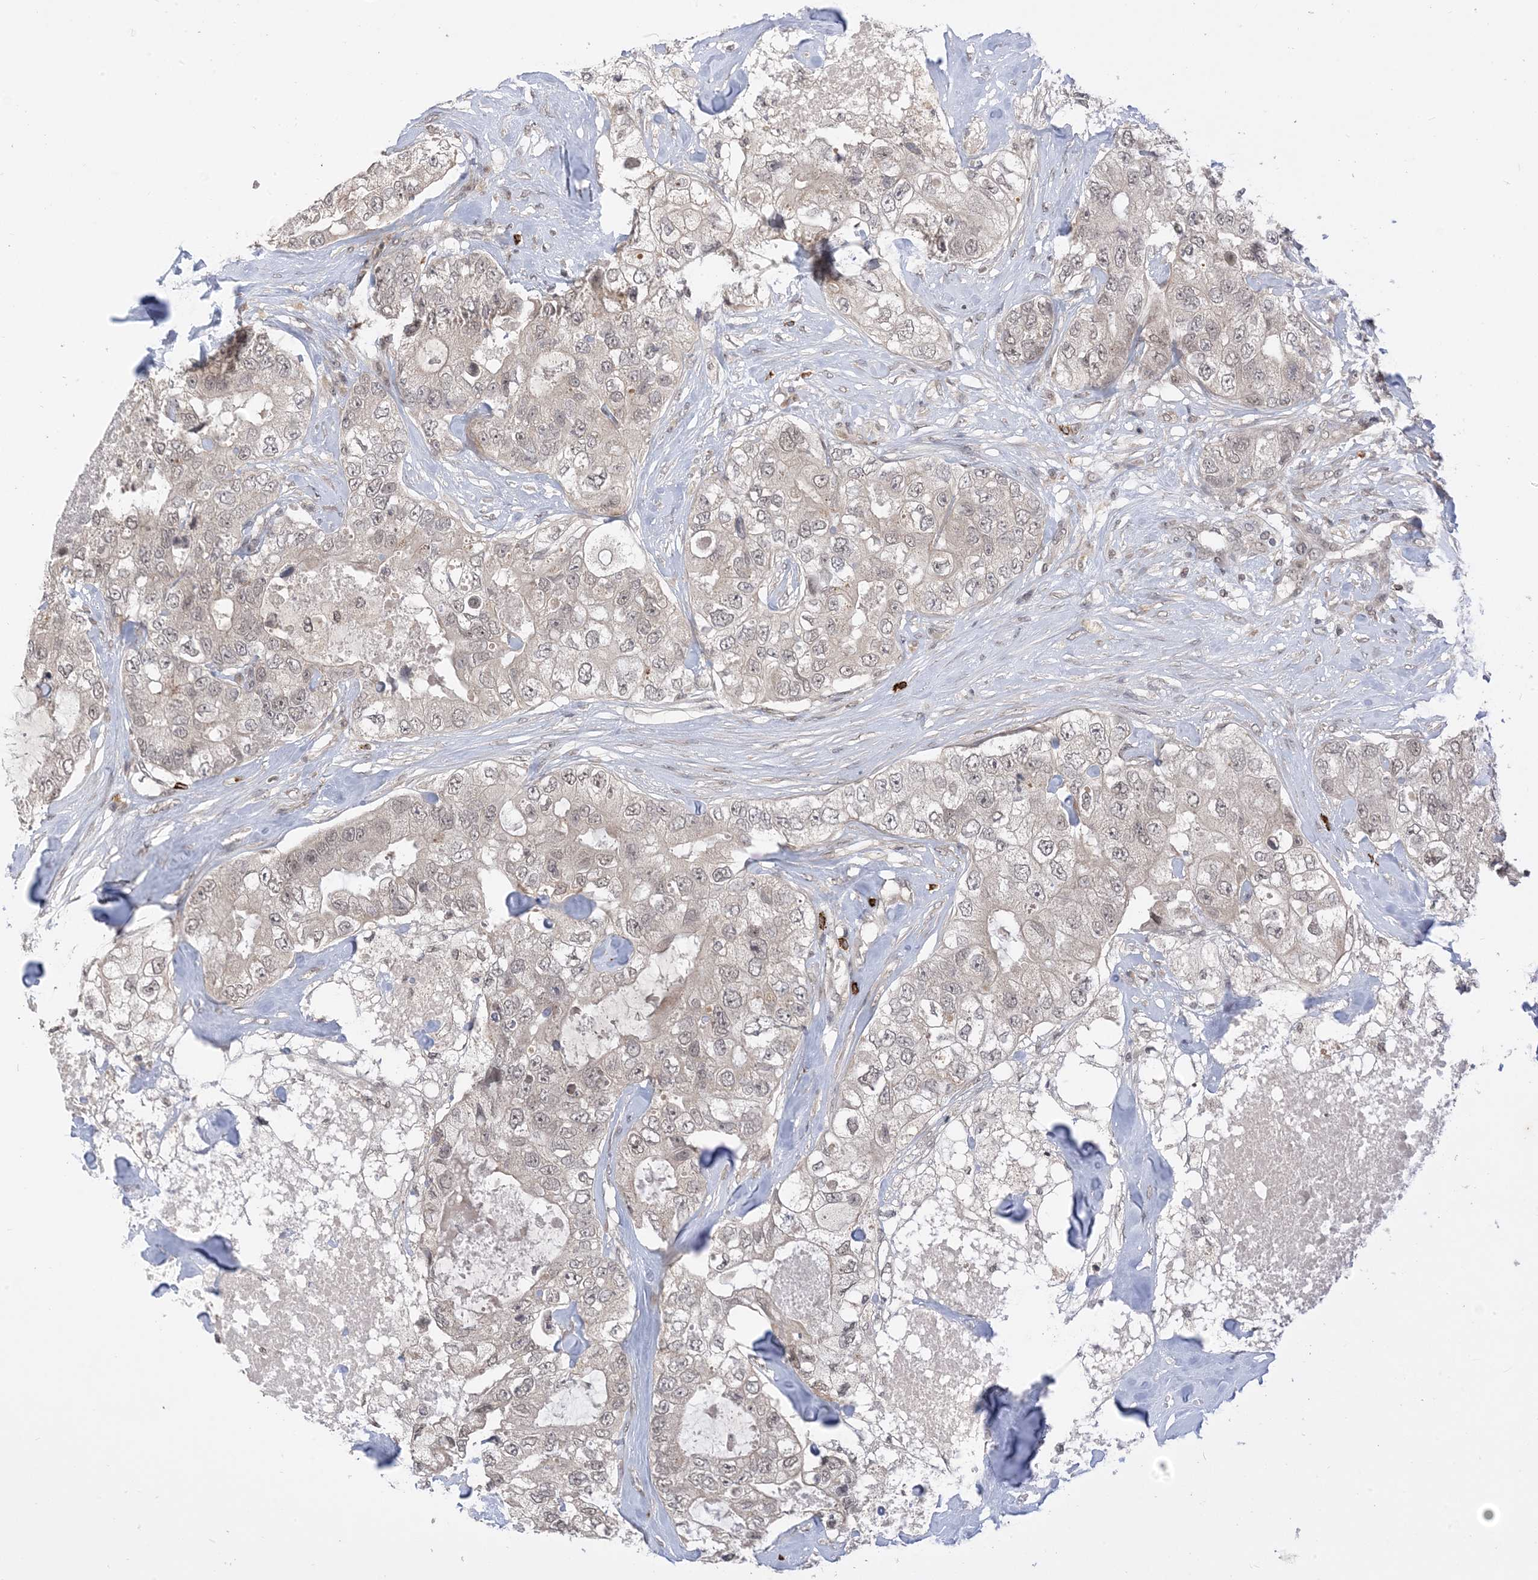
{"staining": {"intensity": "weak", "quantity": "<25%", "location": "cytoplasmic/membranous"}, "tissue": "breast cancer", "cell_type": "Tumor cells", "image_type": "cancer", "snomed": [{"axis": "morphology", "description": "Duct carcinoma"}, {"axis": "topography", "description": "Breast"}], "caption": "A high-resolution photomicrograph shows IHC staining of breast intraductal carcinoma, which reveals no significant expression in tumor cells. (Brightfield microscopy of DAB immunohistochemistry (IHC) at high magnification).", "gene": "RANBP9", "patient": {"sex": "female", "age": 62}}